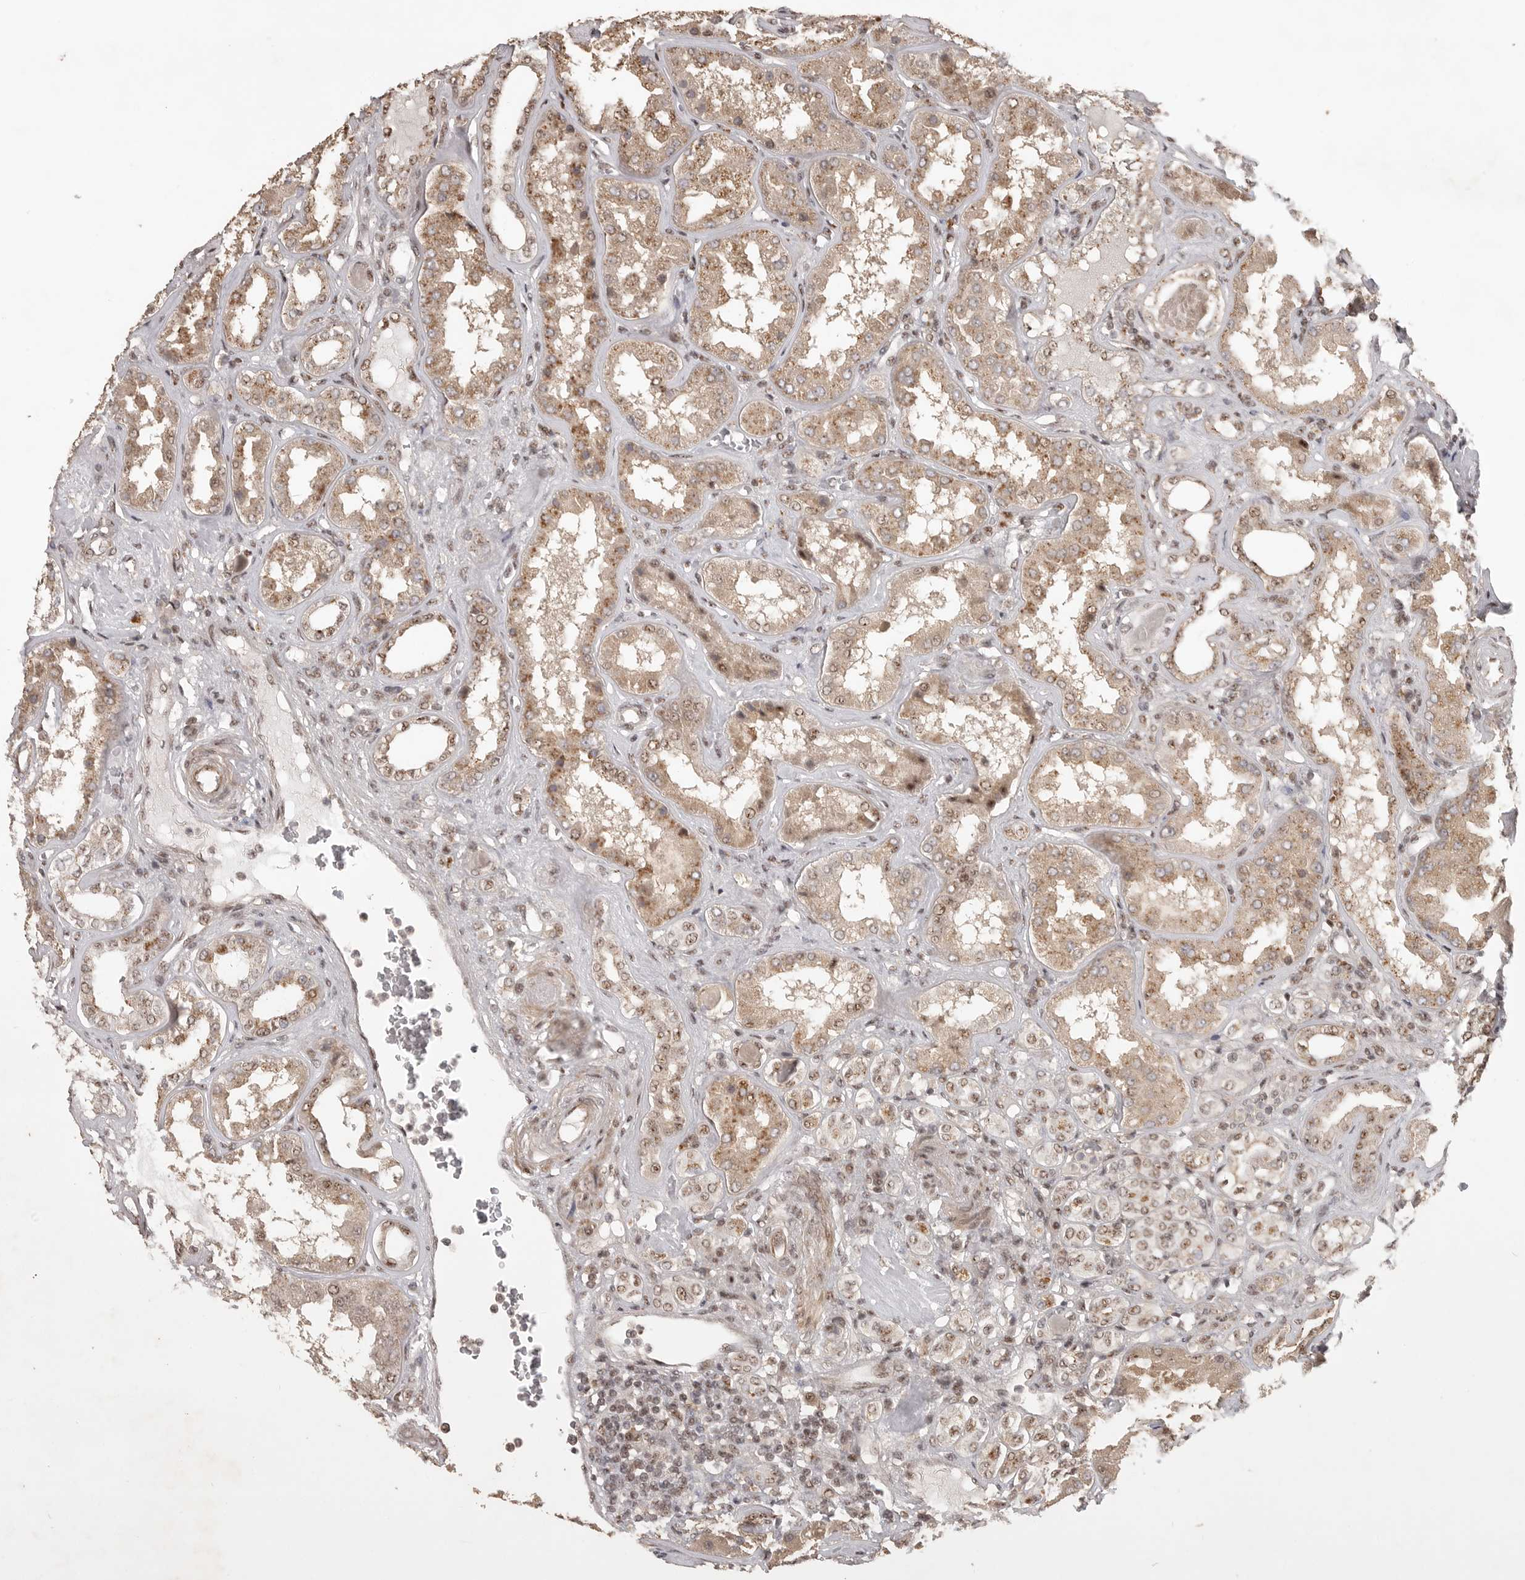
{"staining": {"intensity": "weak", "quantity": ">75%", "location": "cytoplasmic/membranous,nuclear"}, "tissue": "kidney", "cell_type": "Cells in glomeruli", "image_type": "normal", "snomed": [{"axis": "morphology", "description": "Normal tissue, NOS"}, {"axis": "topography", "description": "Kidney"}], "caption": "Kidney stained with a brown dye exhibits weak cytoplasmic/membranous,nuclear positive positivity in approximately >75% of cells in glomeruli.", "gene": "POMP", "patient": {"sex": "female", "age": 56}}